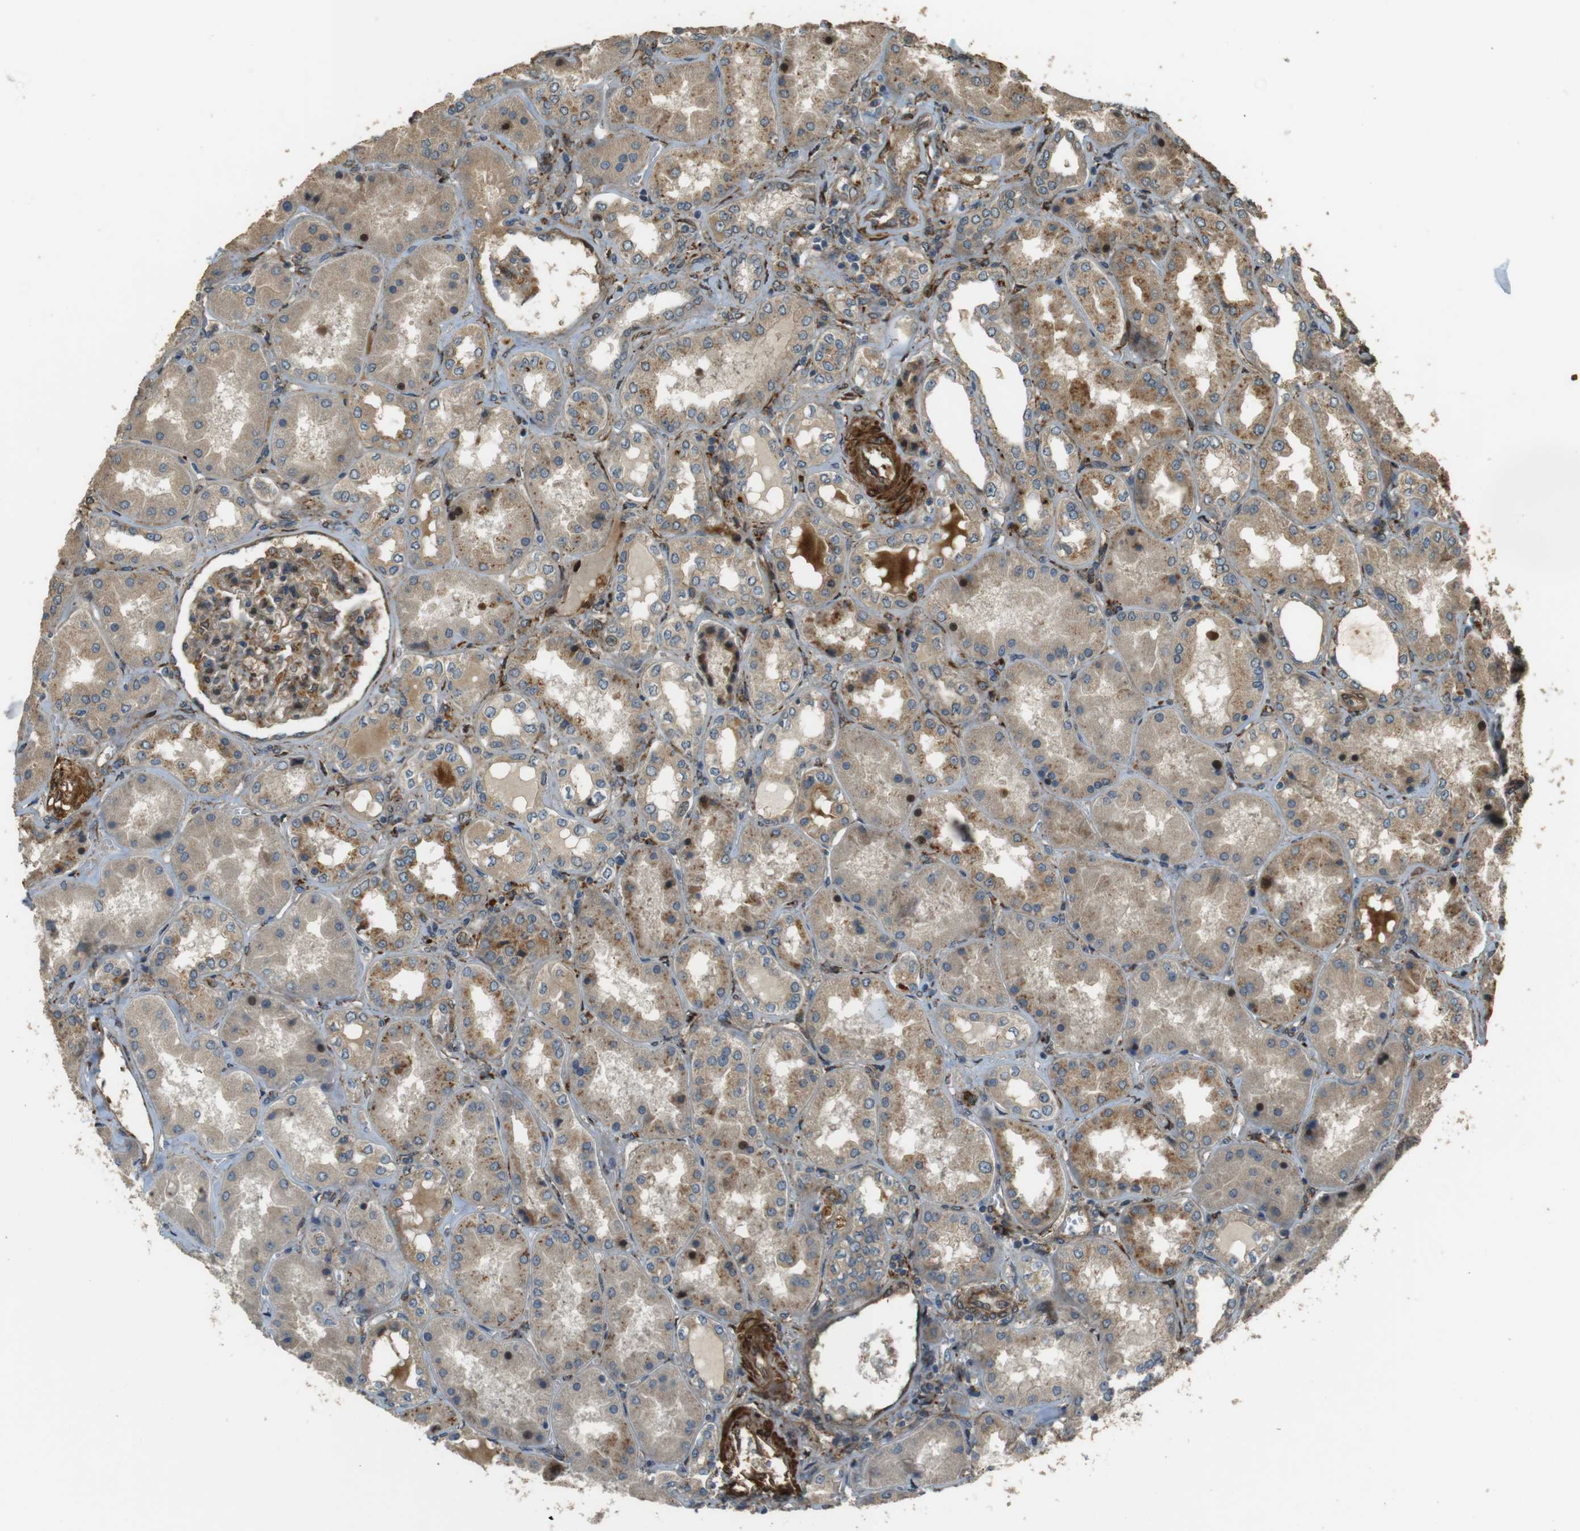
{"staining": {"intensity": "moderate", "quantity": ">75%", "location": "cytoplasmic/membranous"}, "tissue": "kidney", "cell_type": "Cells in glomeruli", "image_type": "normal", "snomed": [{"axis": "morphology", "description": "Normal tissue, NOS"}, {"axis": "topography", "description": "Kidney"}], "caption": "Cells in glomeruli demonstrate moderate cytoplasmic/membranous staining in approximately >75% of cells in normal kidney. (Stains: DAB in brown, nuclei in blue, Microscopy: brightfield microscopy at high magnification).", "gene": "MSRB3", "patient": {"sex": "female", "age": 56}}